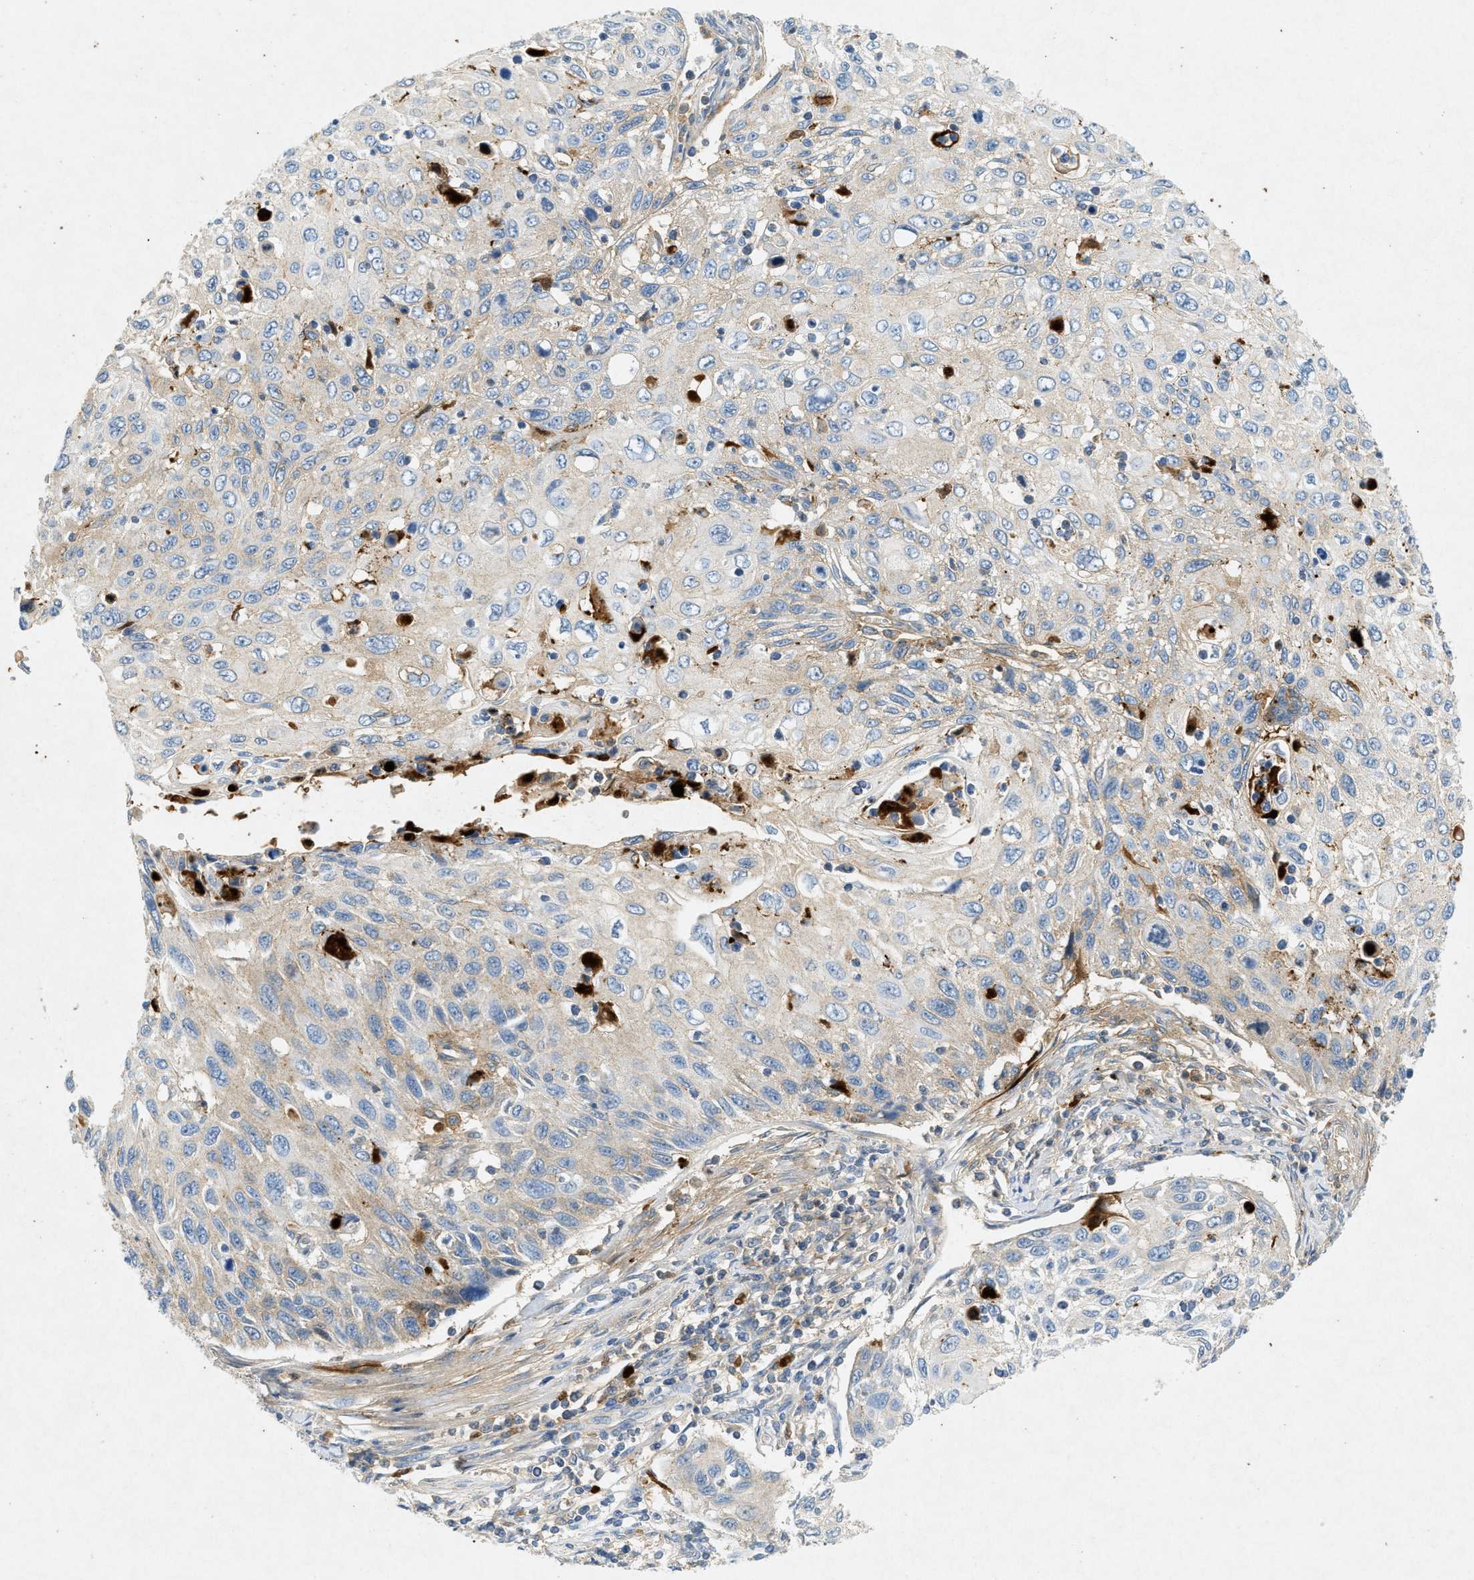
{"staining": {"intensity": "moderate", "quantity": "<25%", "location": "cytoplasmic/membranous"}, "tissue": "cervical cancer", "cell_type": "Tumor cells", "image_type": "cancer", "snomed": [{"axis": "morphology", "description": "Squamous cell carcinoma, NOS"}, {"axis": "topography", "description": "Cervix"}], "caption": "IHC histopathology image of neoplastic tissue: human cervical cancer (squamous cell carcinoma) stained using immunohistochemistry (IHC) shows low levels of moderate protein expression localized specifically in the cytoplasmic/membranous of tumor cells, appearing as a cytoplasmic/membranous brown color.", "gene": "F2", "patient": {"sex": "female", "age": 70}}